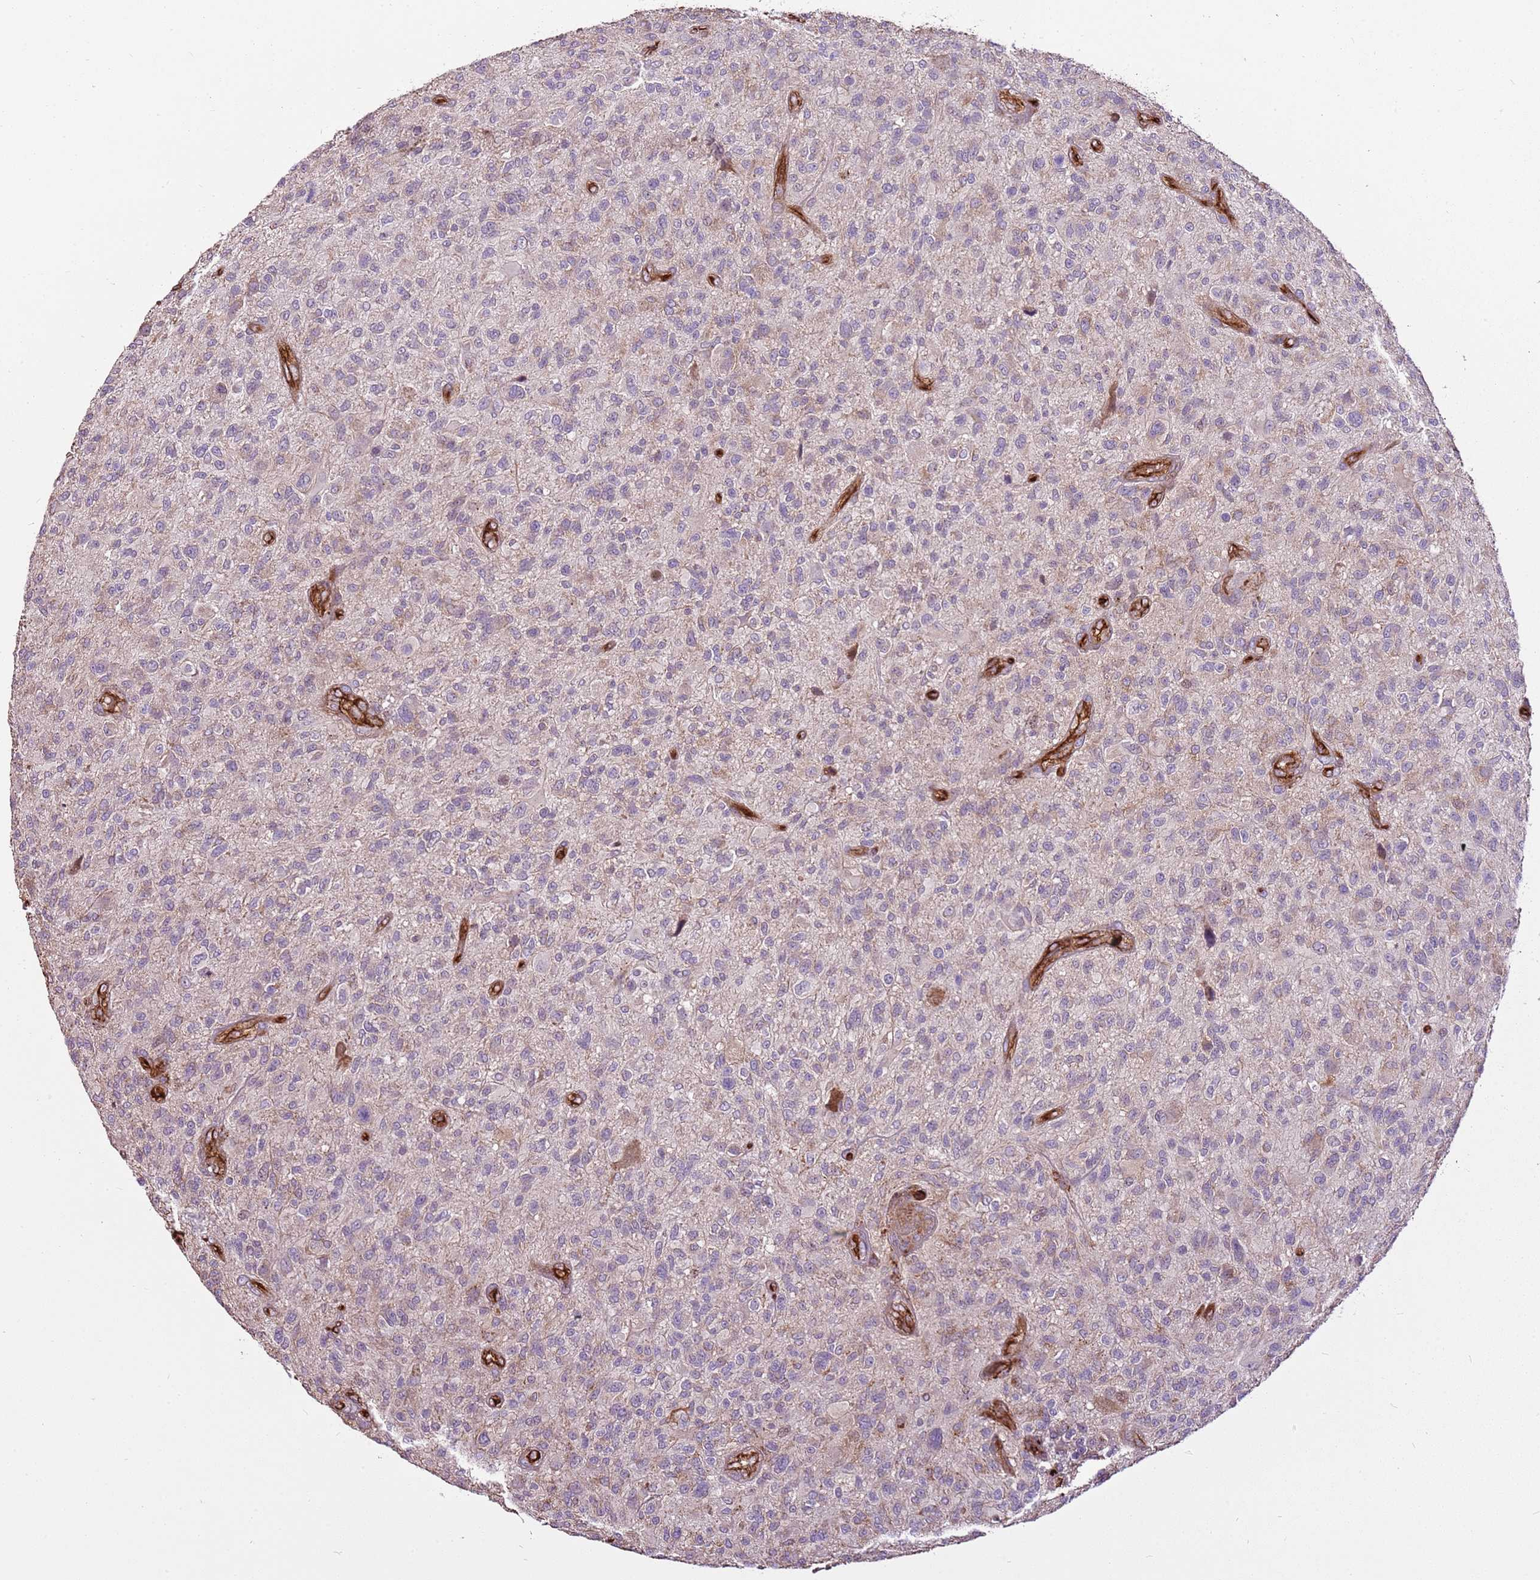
{"staining": {"intensity": "weak", "quantity": "25%-75%", "location": "cytoplasmic/membranous"}, "tissue": "glioma", "cell_type": "Tumor cells", "image_type": "cancer", "snomed": [{"axis": "morphology", "description": "Glioma, malignant, High grade"}, {"axis": "topography", "description": "Brain"}], "caption": "Immunohistochemical staining of malignant high-grade glioma exhibits low levels of weak cytoplasmic/membranous protein expression in about 25%-75% of tumor cells.", "gene": "ZNF827", "patient": {"sex": "male", "age": 47}}